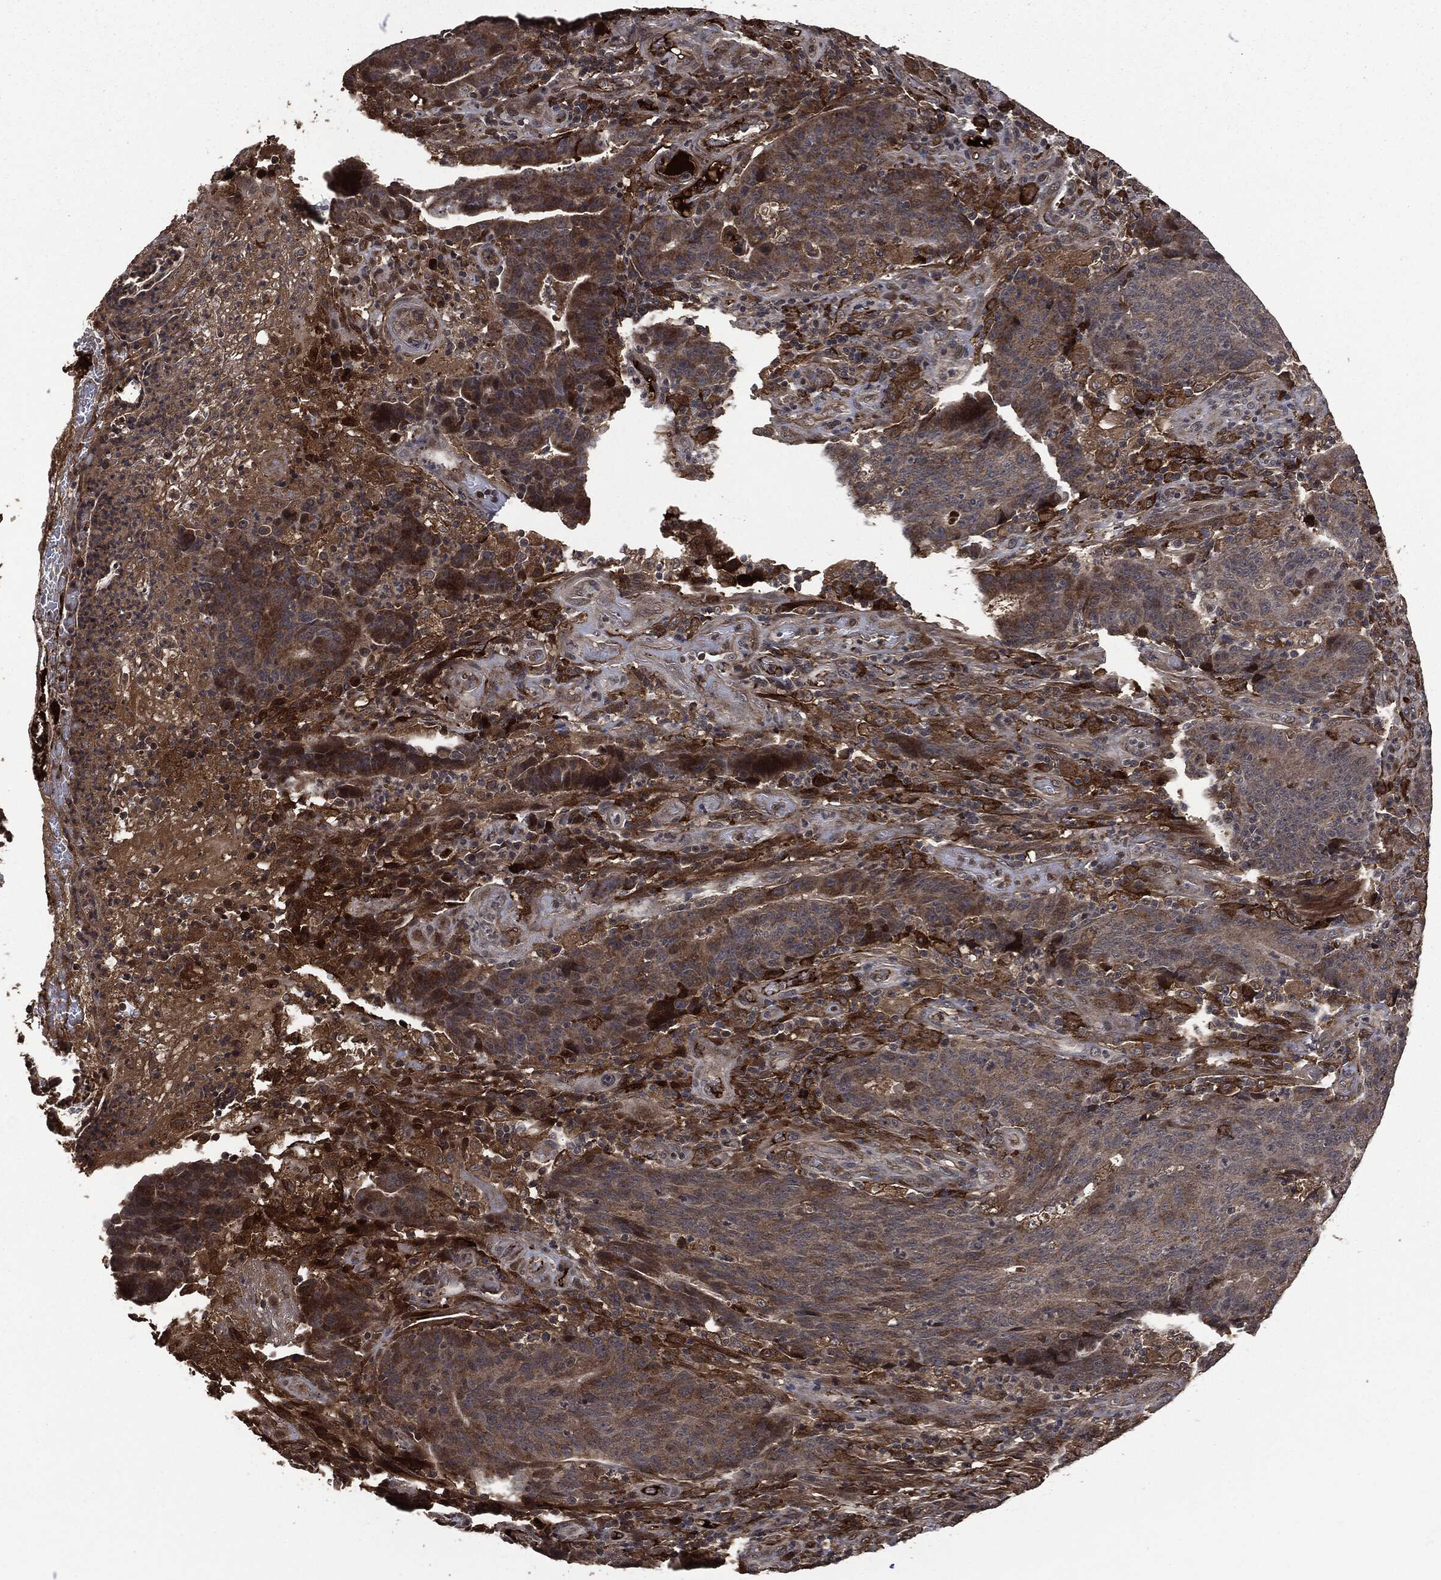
{"staining": {"intensity": "moderate", "quantity": "25%-75%", "location": "cytoplasmic/membranous"}, "tissue": "colorectal cancer", "cell_type": "Tumor cells", "image_type": "cancer", "snomed": [{"axis": "morphology", "description": "Adenocarcinoma, NOS"}, {"axis": "topography", "description": "Colon"}], "caption": "The image reveals a brown stain indicating the presence of a protein in the cytoplasmic/membranous of tumor cells in colorectal cancer. (DAB = brown stain, brightfield microscopy at high magnification).", "gene": "CRABP2", "patient": {"sex": "female", "age": 75}}